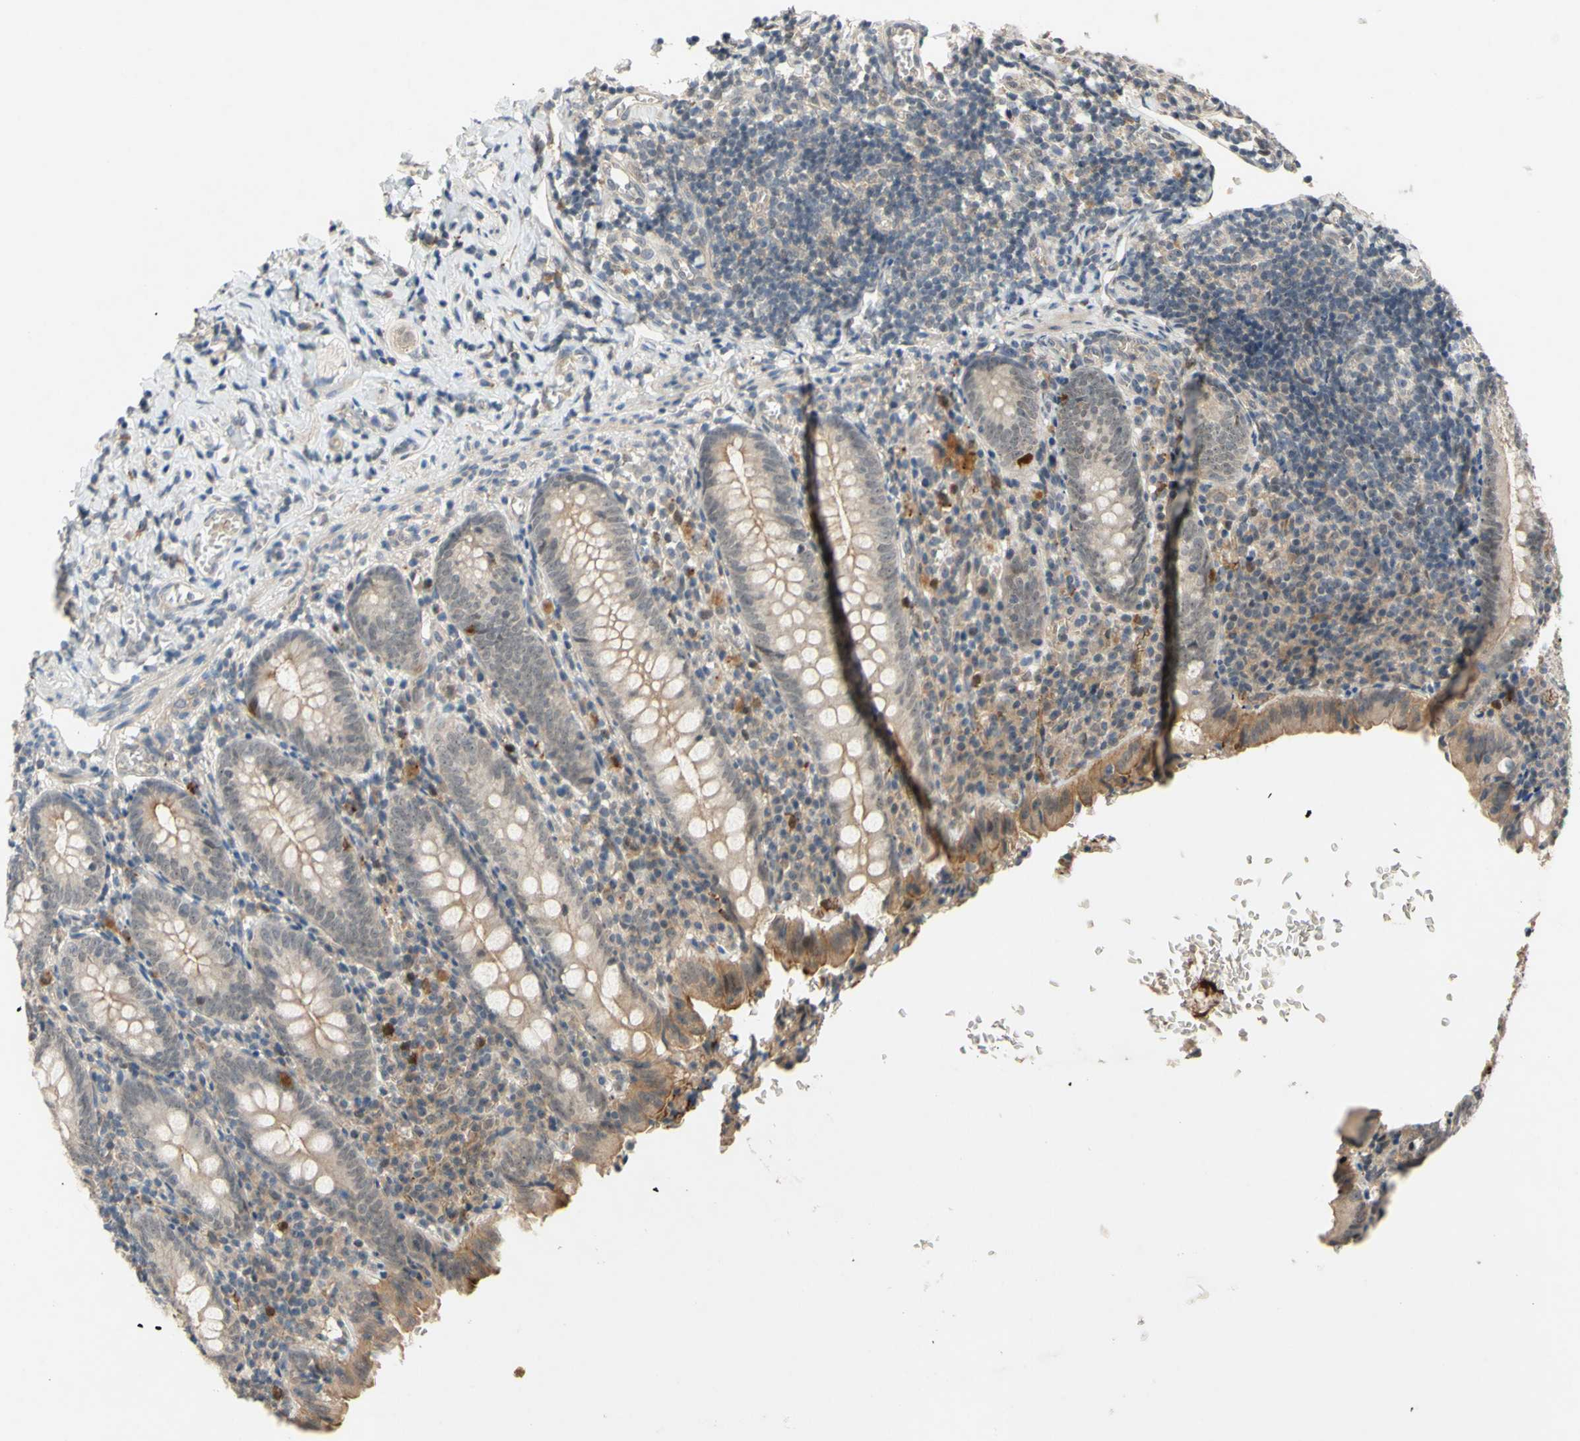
{"staining": {"intensity": "moderate", "quantity": "25%-75%", "location": "cytoplasmic/membranous"}, "tissue": "appendix", "cell_type": "Glandular cells", "image_type": "normal", "snomed": [{"axis": "morphology", "description": "Normal tissue, NOS"}, {"axis": "topography", "description": "Appendix"}], "caption": "Immunohistochemistry (IHC) (DAB) staining of benign human appendix demonstrates moderate cytoplasmic/membranous protein expression in about 25%-75% of glandular cells. The protein of interest is shown in brown color, while the nuclei are stained blue.", "gene": "ALK", "patient": {"sex": "female", "age": 10}}